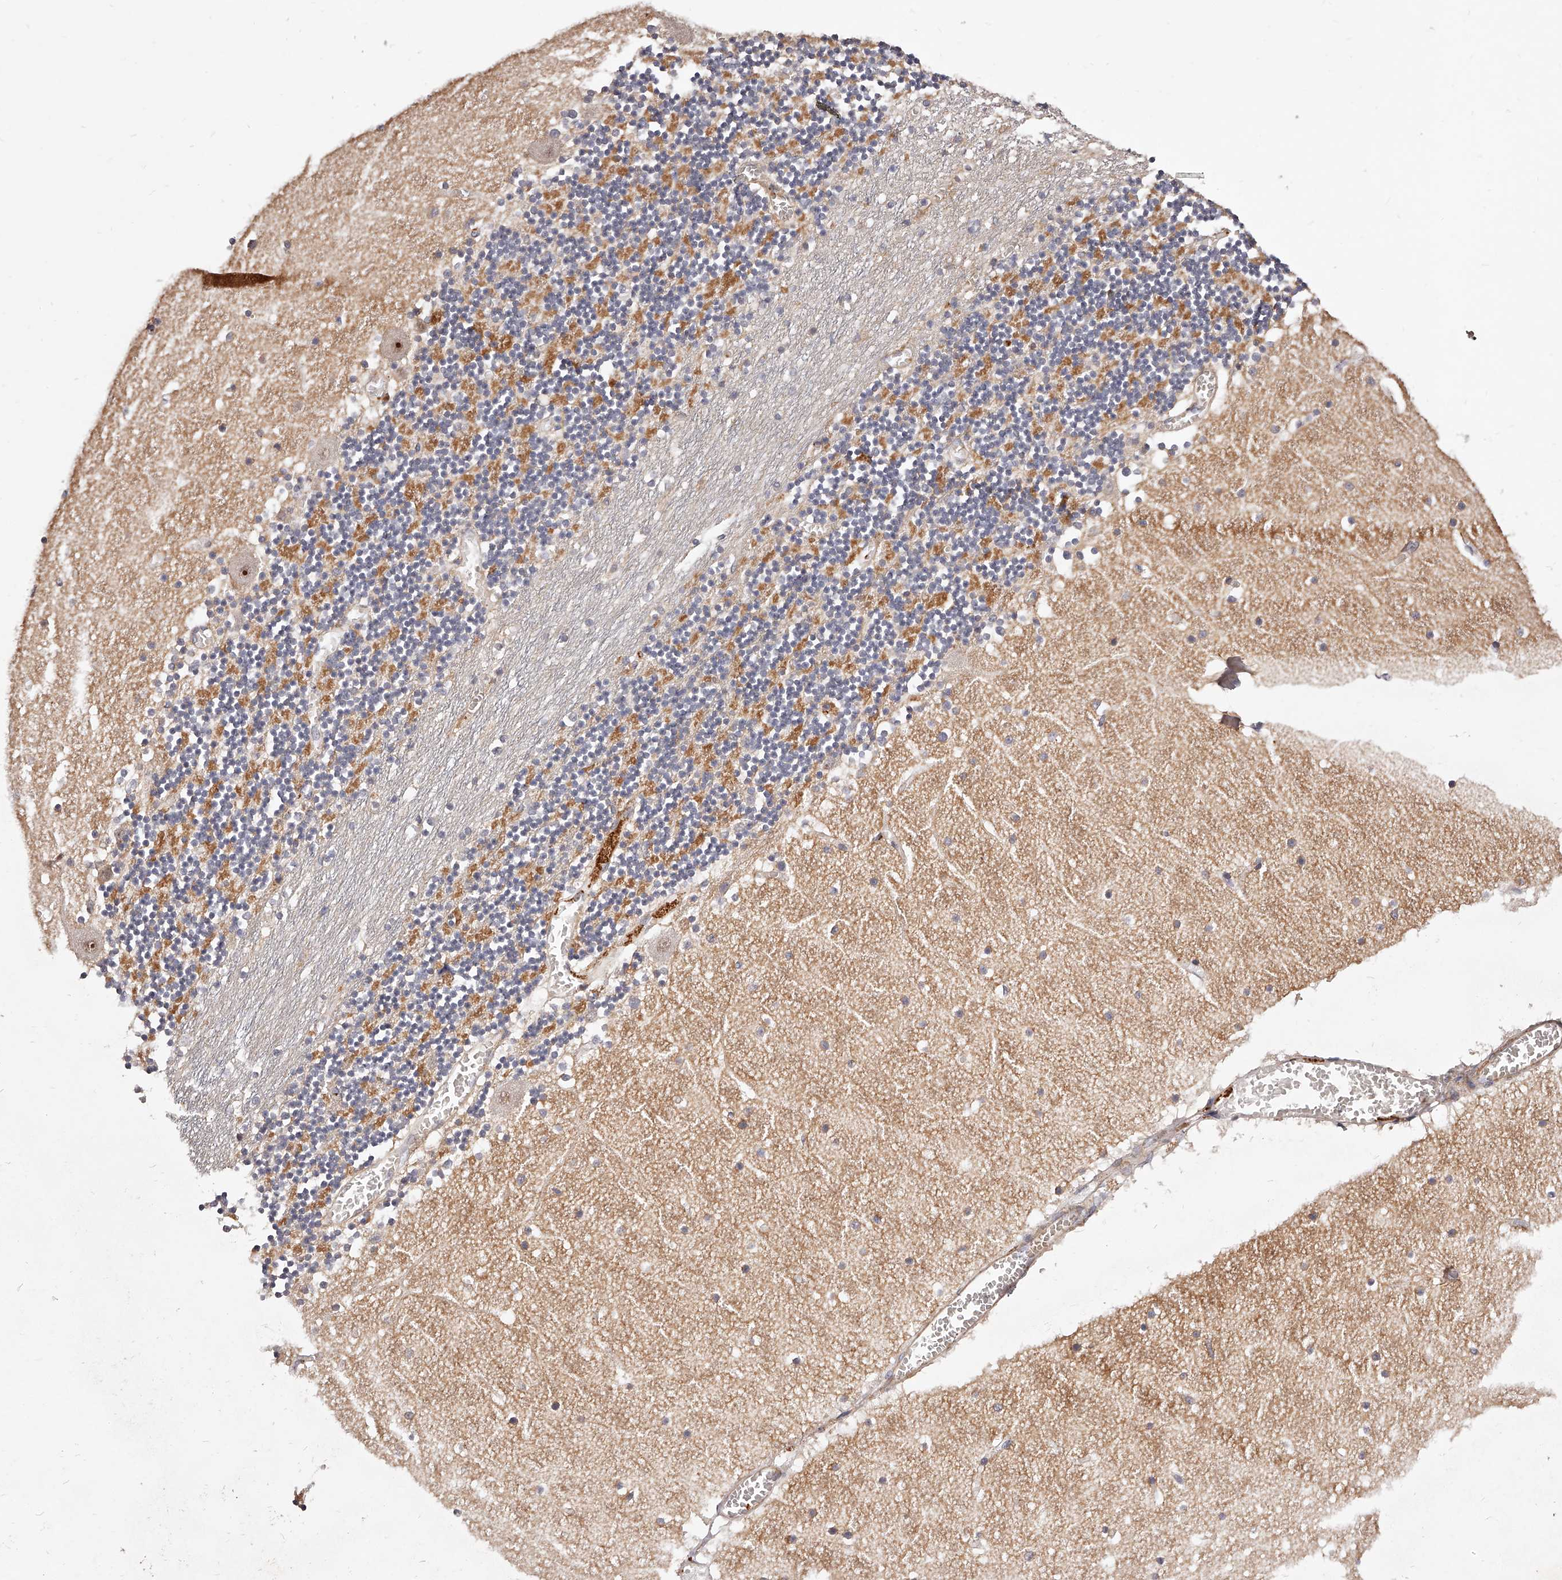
{"staining": {"intensity": "moderate", "quantity": "<25%", "location": "cytoplasmic/membranous"}, "tissue": "cerebellum", "cell_type": "Cells in granular layer", "image_type": "normal", "snomed": [{"axis": "morphology", "description": "Normal tissue, NOS"}, {"axis": "topography", "description": "Cerebellum"}], "caption": "The micrograph displays staining of benign cerebellum, revealing moderate cytoplasmic/membranous protein staining (brown color) within cells in granular layer. Using DAB (3,3'-diaminobenzidine) (brown) and hematoxylin (blue) stains, captured at high magnification using brightfield microscopy.", "gene": "ZNF502", "patient": {"sex": "female", "age": 28}}